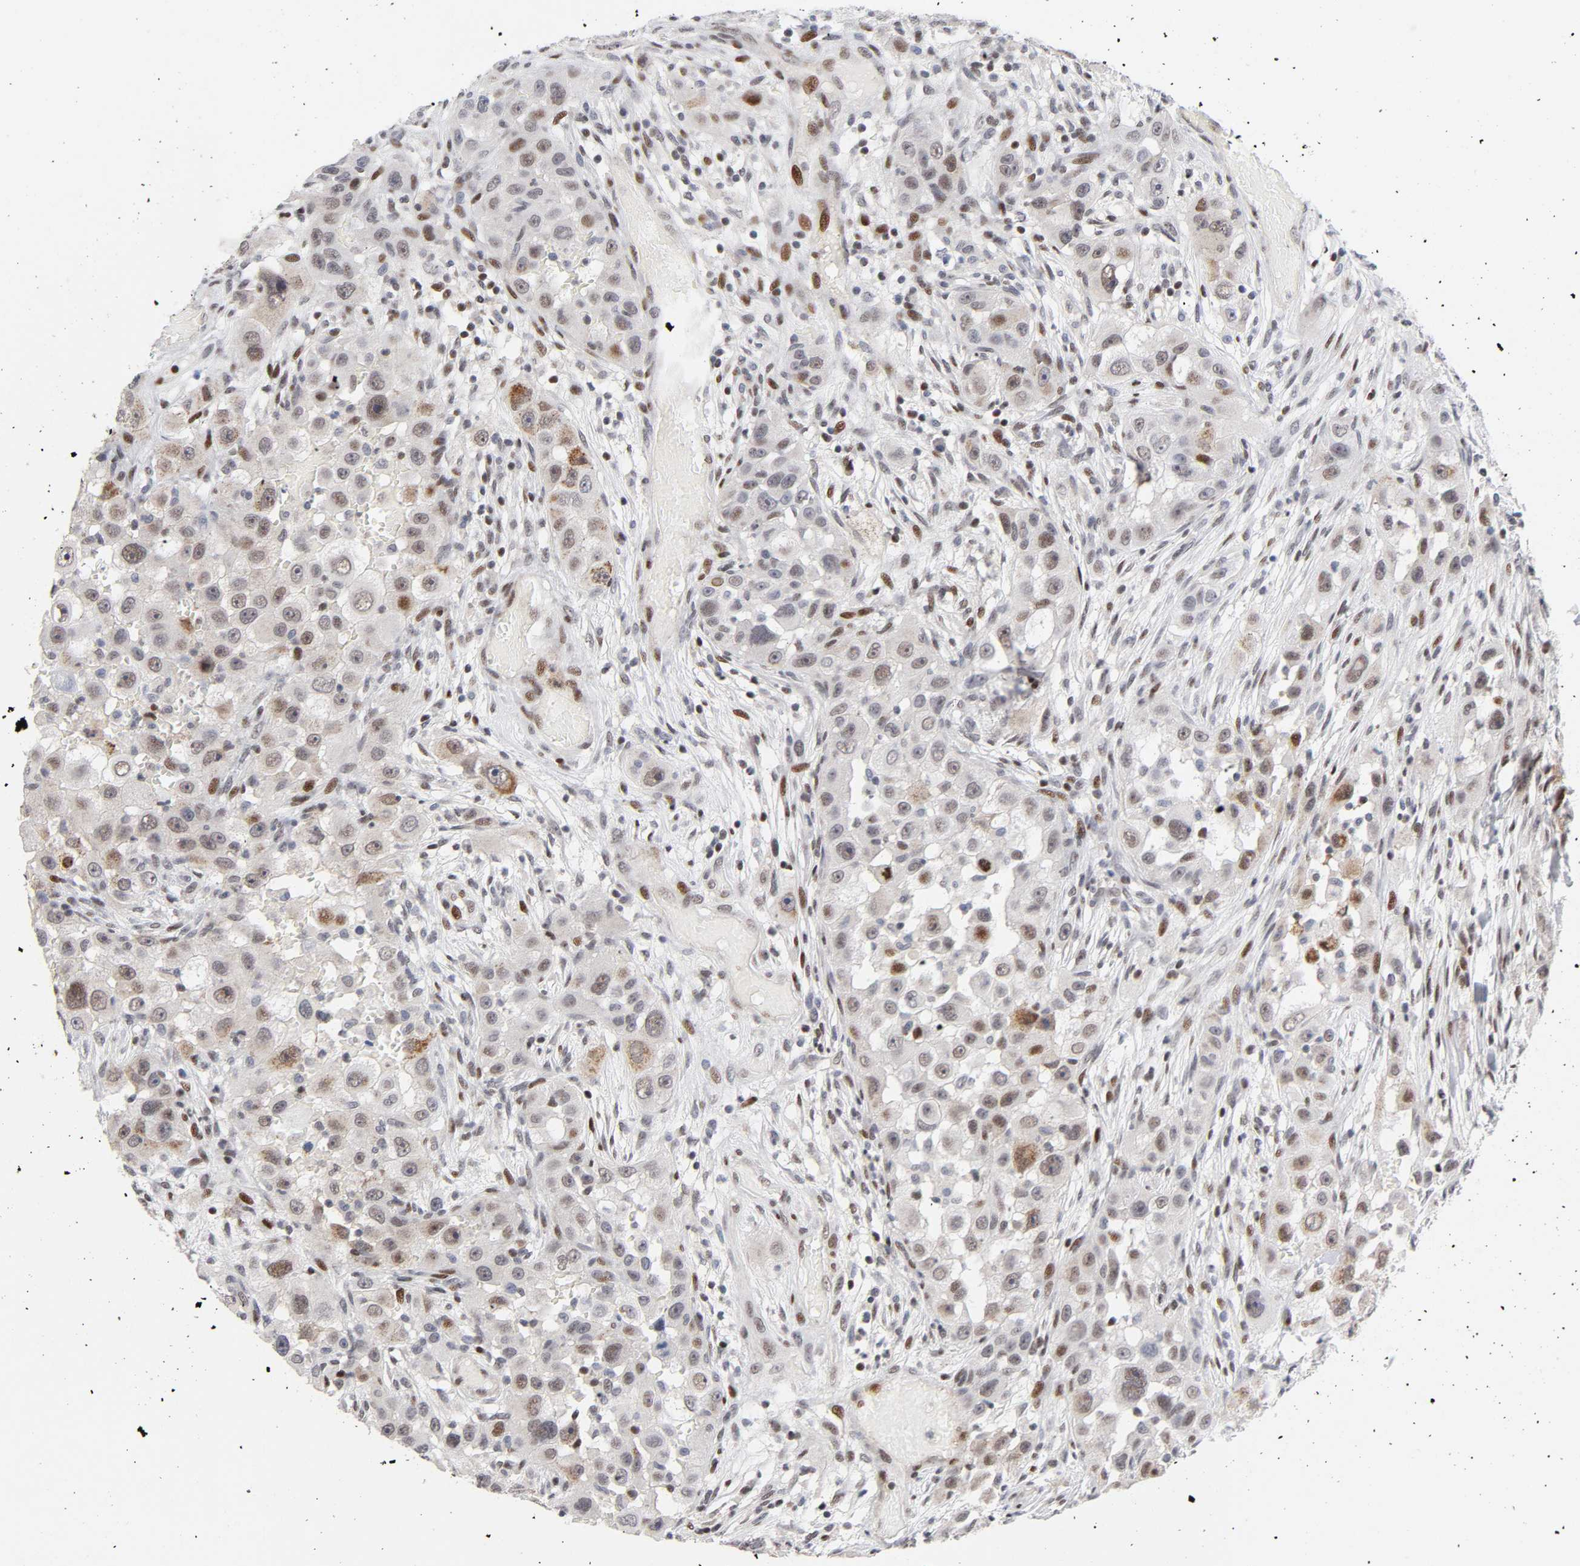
{"staining": {"intensity": "moderate", "quantity": "25%-75%", "location": "nuclear"}, "tissue": "head and neck cancer", "cell_type": "Tumor cells", "image_type": "cancer", "snomed": [{"axis": "morphology", "description": "Carcinoma, NOS"}, {"axis": "topography", "description": "Head-Neck"}], "caption": "Head and neck cancer (carcinoma) stained for a protein (brown) demonstrates moderate nuclear positive staining in approximately 25%-75% of tumor cells.", "gene": "STK38", "patient": {"sex": "male", "age": 87}}